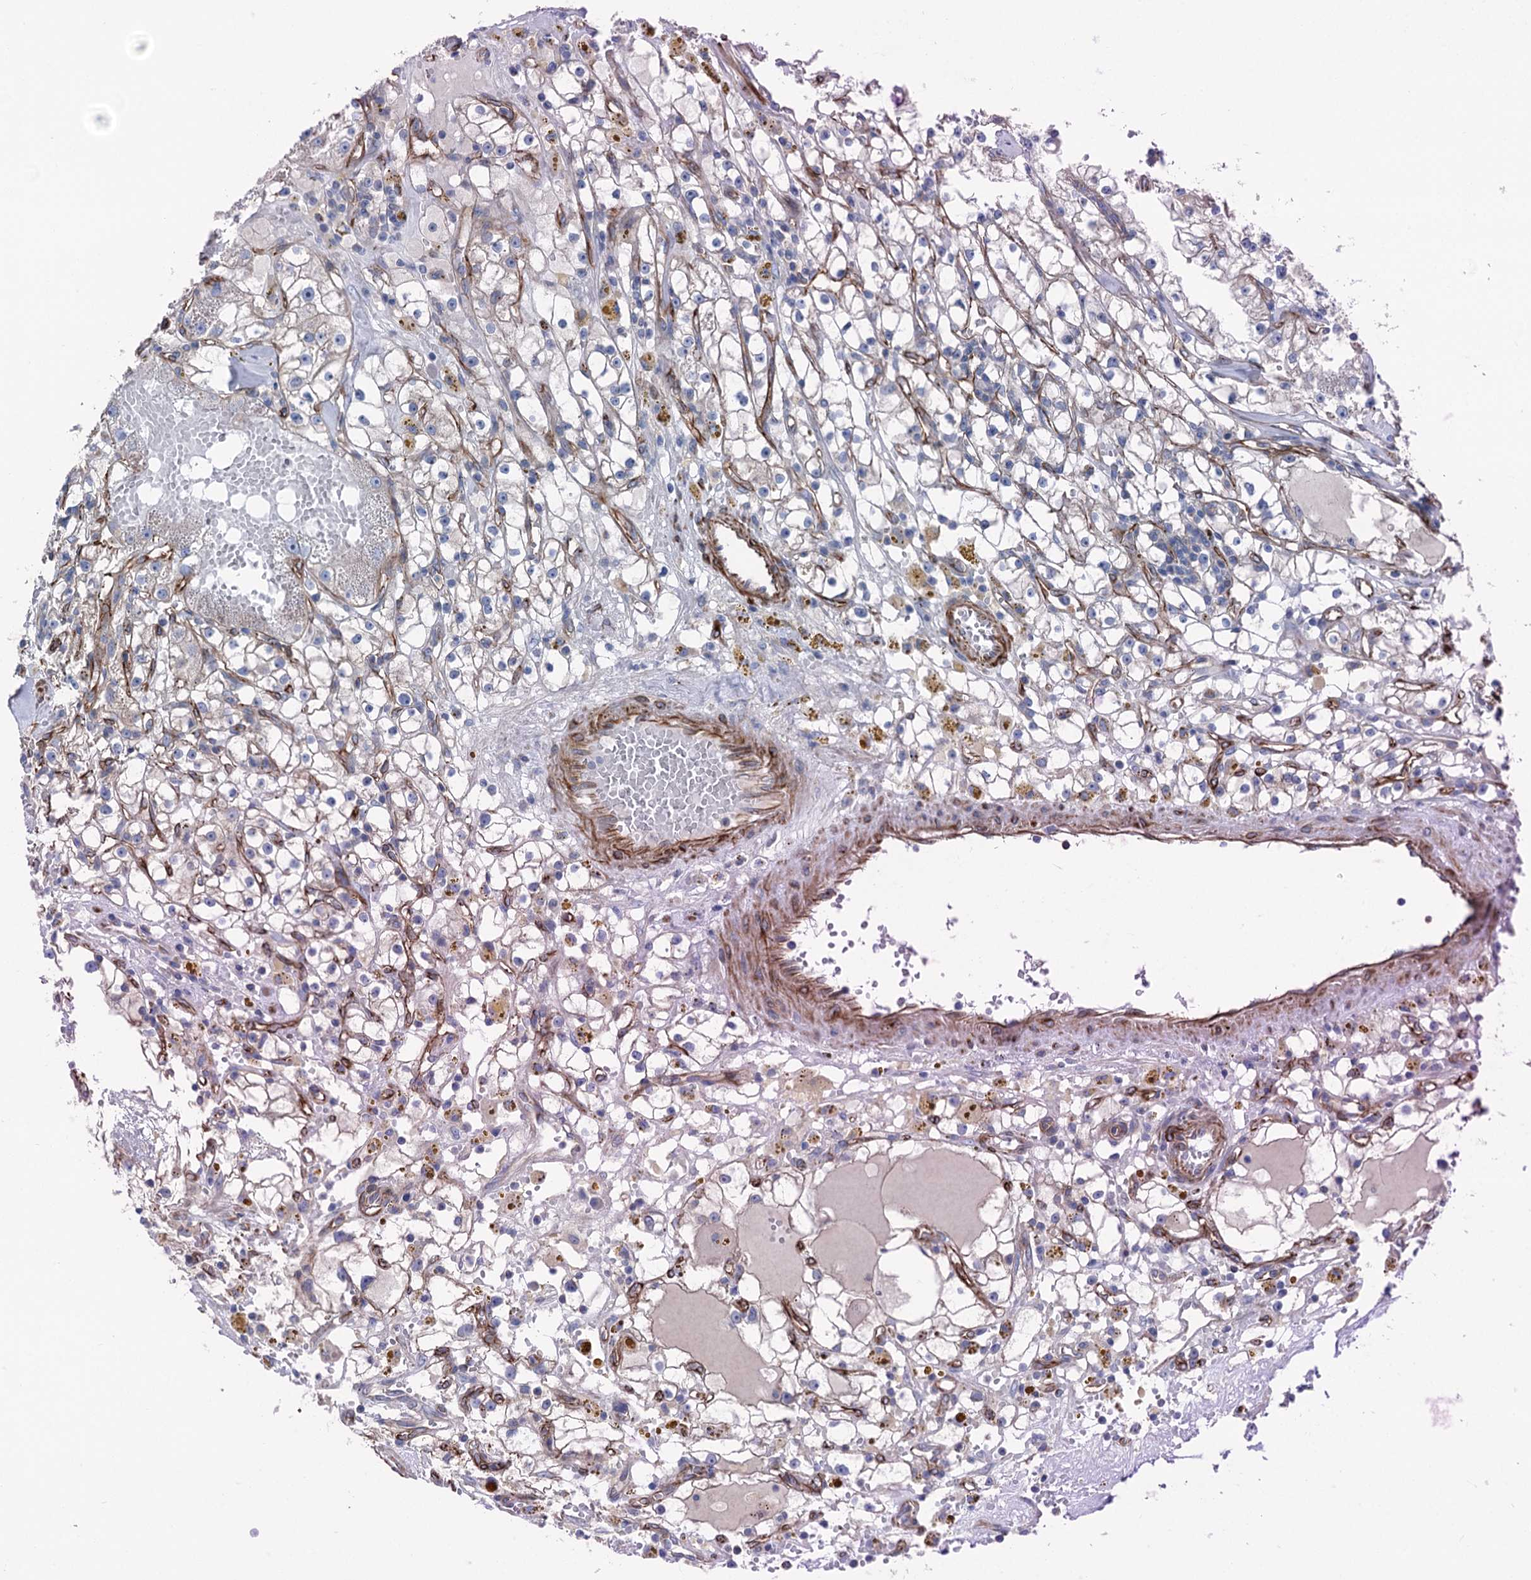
{"staining": {"intensity": "negative", "quantity": "none", "location": "none"}, "tissue": "renal cancer", "cell_type": "Tumor cells", "image_type": "cancer", "snomed": [{"axis": "morphology", "description": "Adenocarcinoma, NOS"}, {"axis": "topography", "description": "Kidney"}], "caption": "High magnification brightfield microscopy of adenocarcinoma (renal) stained with DAB (3,3'-diaminobenzidine) (brown) and counterstained with hematoxylin (blue): tumor cells show no significant positivity. Brightfield microscopy of immunohistochemistry stained with DAB (brown) and hematoxylin (blue), captured at high magnification.", "gene": "CALCOCO1", "patient": {"sex": "male", "age": 56}}